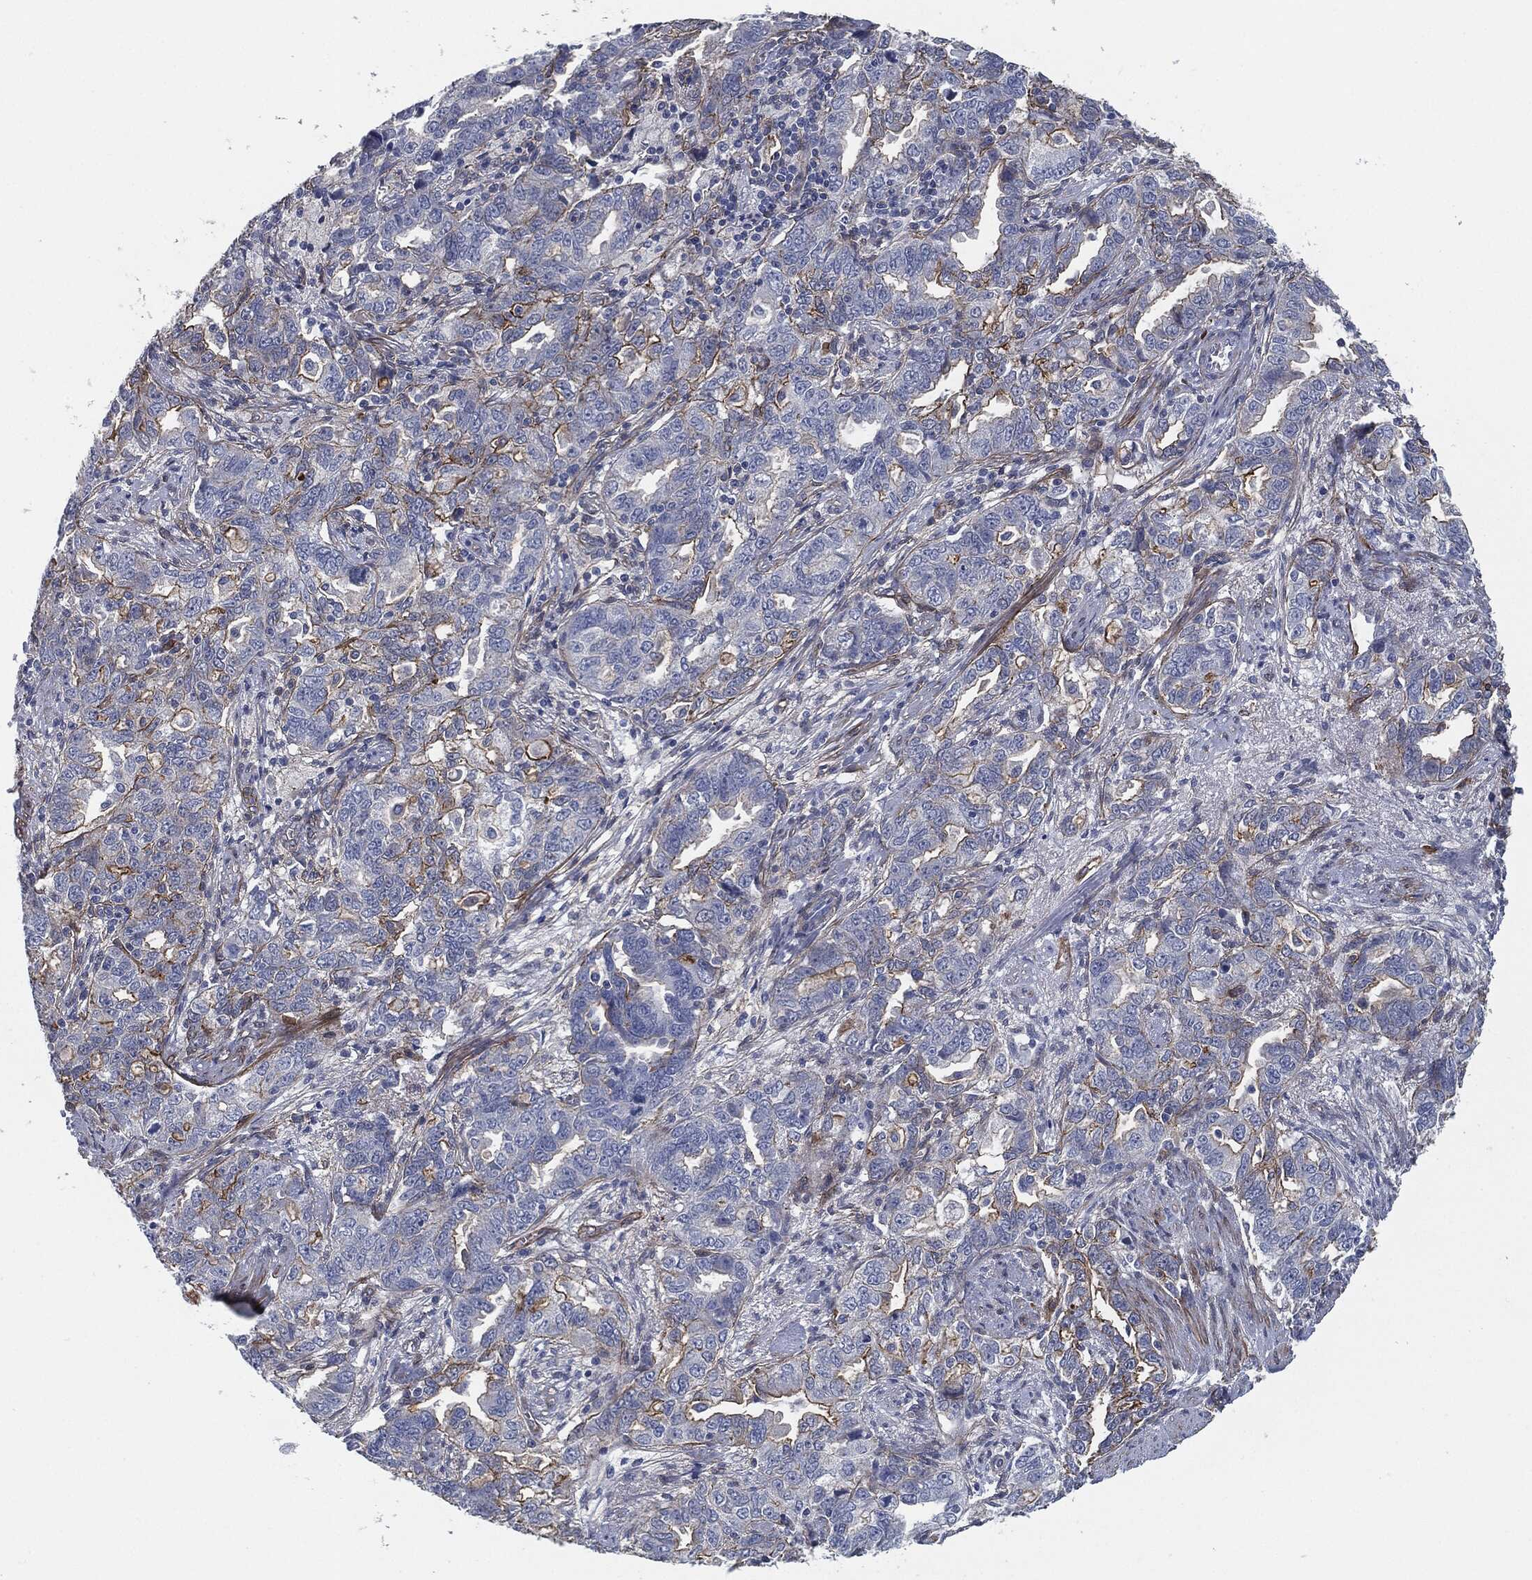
{"staining": {"intensity": "moderate", "quantity": "<25%", "location": "cytoplasmic/membranous"}, "tissue": "ovarian cancer", "cell_type": "Tumor cells", "image_type": "cancer", "snomed": [{"axis": "morphology", "description": "Cystadenocarcinoma, serous, NOS"}, {"axis": "topography", "description": "Ovary"}], "caption": "An IHC photomicrograph of tumor tissue is shown. Protein staining in brown highlights moderate cytoplasmic/membranous positivity in ovarian serous cystadenocarcinoma within tumor cells. (Stains: DAB in brown, nuclei in blue, Microscopy: brightfield microscopy at high magnification).", "gene": "SVIL", "patient": {"sex": "female", "age": 51}}